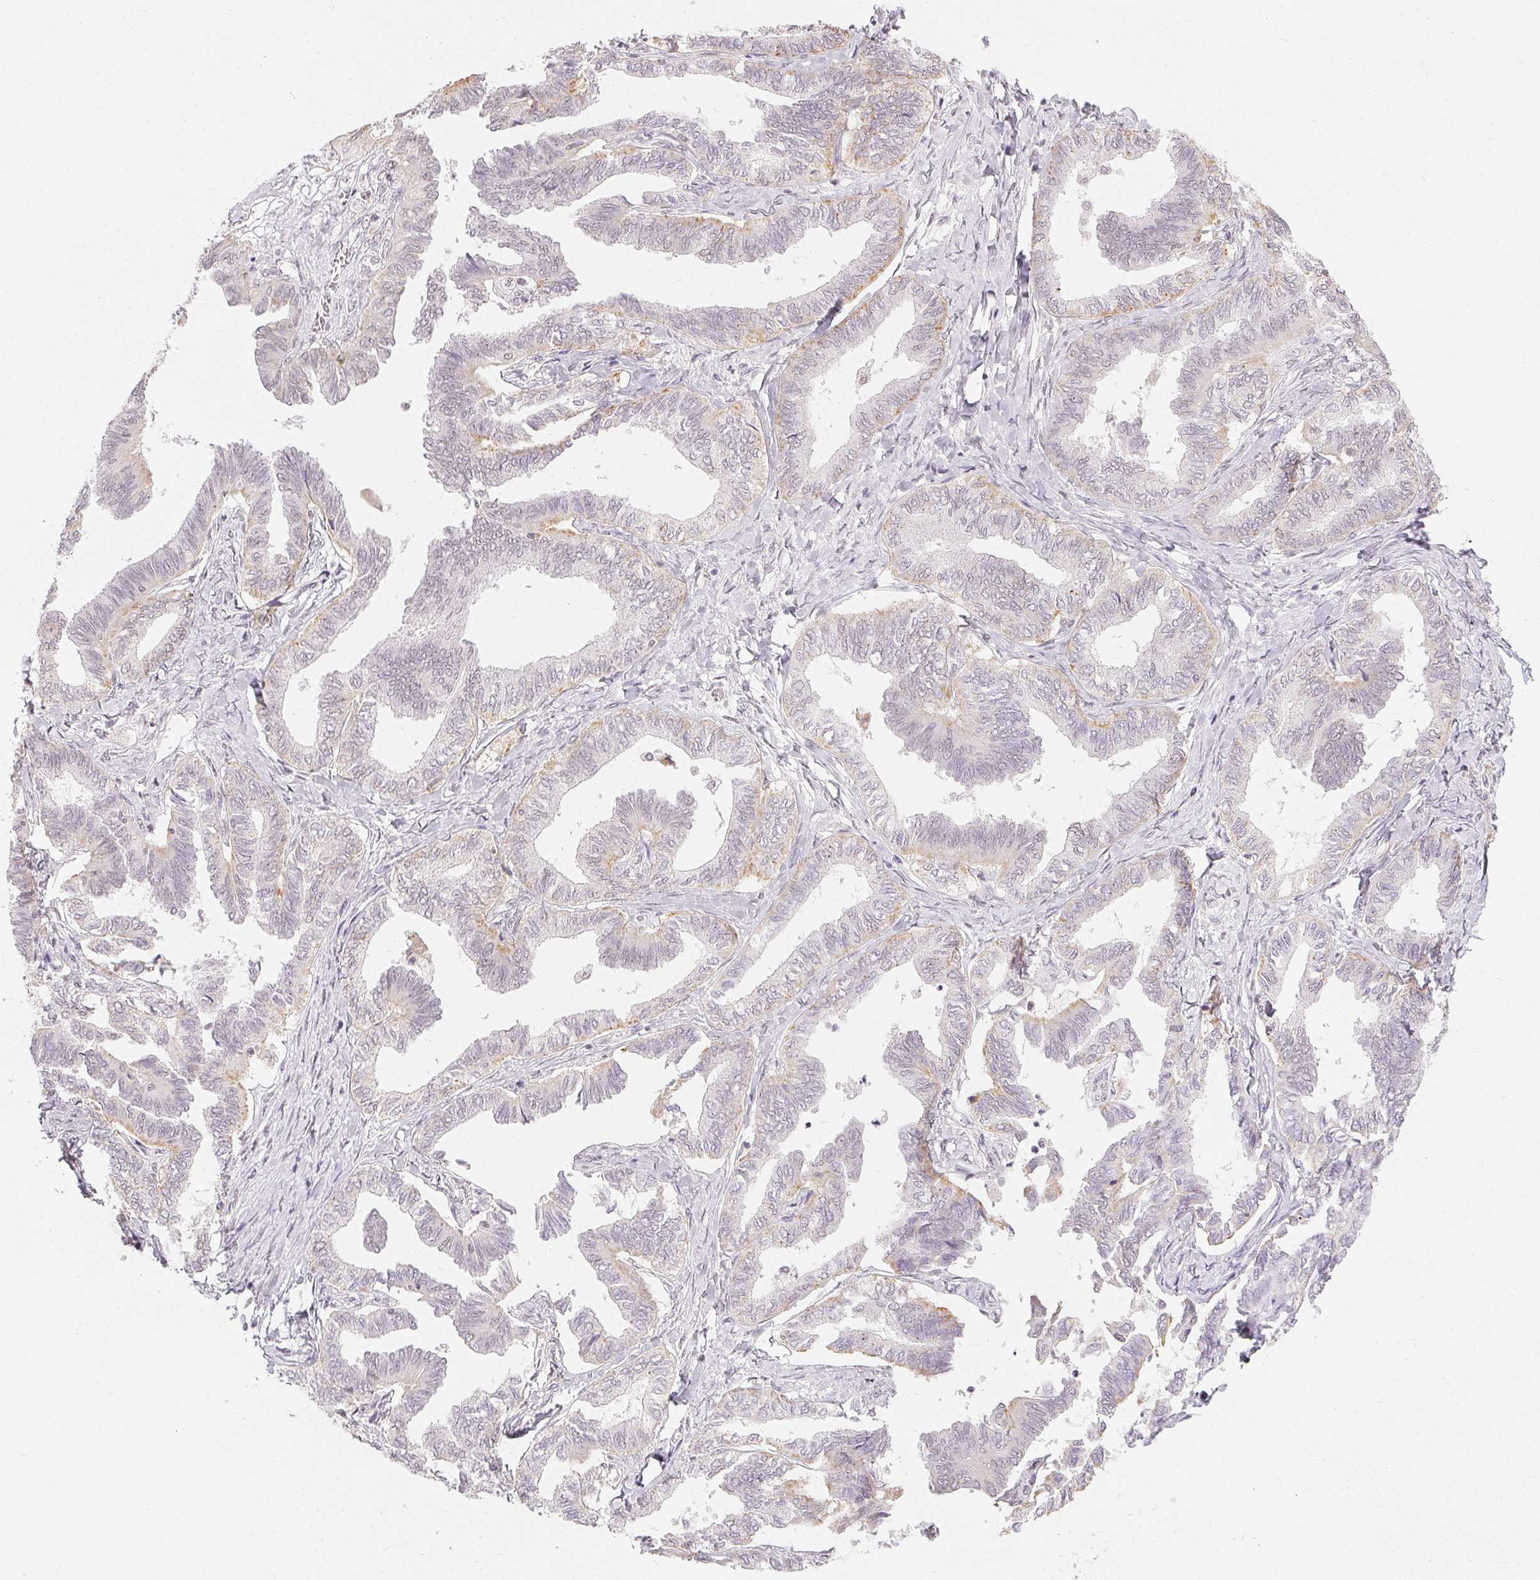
{"staining": {"intensity": "weak", "quantity": "<25%", "location": "cytoplasmic/membranous"}, "tissue": "ovarian cancer", "cell_type": "Tumor cells", "image_type": "cancer", "snomed": [{"axis": "morphology", "description": "Carcinoma, endometroid"}, {"axis": "topography", "description": "Ovary"}], "caption": "An immunohistochemistry (IHC) histopathology image of ovarian cancer (endometroid carcinoma) is shown. There is no staining in tumor cells of ovarian cancer (endometroid carcinoma). Brightfield microscopy of immunohistochemistry stained with DAB (brown) and hematoxylin (blue), captured at high magnification.", "gene": "NXF3", "patient": {"sex": "female", "age": 70}}